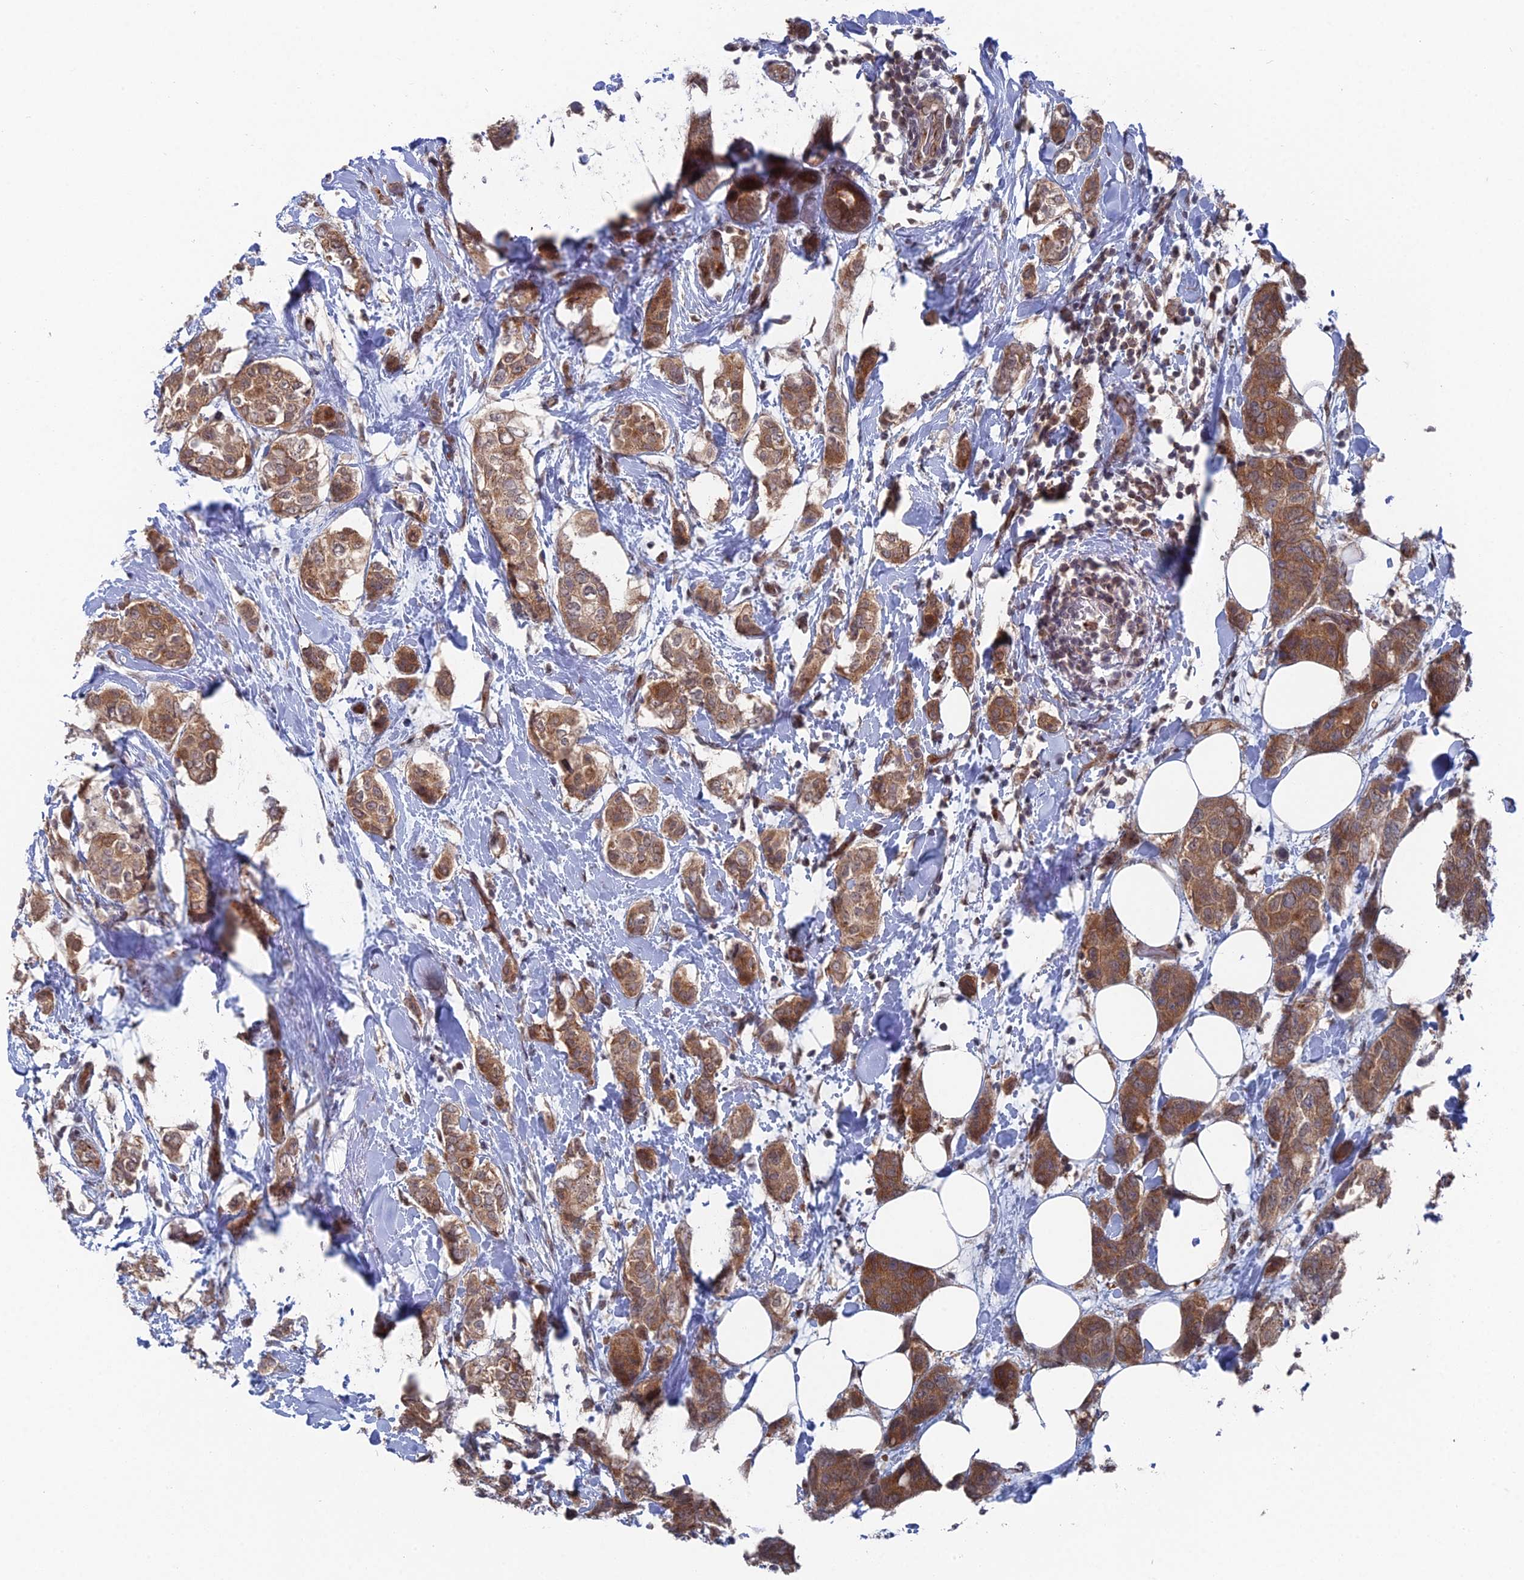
{"staining": {"intensity": "moderate", "quantity": ">75%", "location": "cytoplasmic/membranous"}, "tissue": "breast cancer", "cell_type": "Tumor cells", "image_type": "cancer", "snomed": [{"axis": "morphology", "description": "Lobular carcinoma"}, {"axis": "topography", "description": "Breast"}], "caption": "High-power microscopy captured an immunohistochemistry (IHC) image of breast cancer, revealing moderate cytoplasmic/membranous expression in approximately >75% of tumor cells. (IHC, brightfield microscopy, high magnification).", "gene": "FHIP2A", "patient": {"sex": "female", "age": 51}}